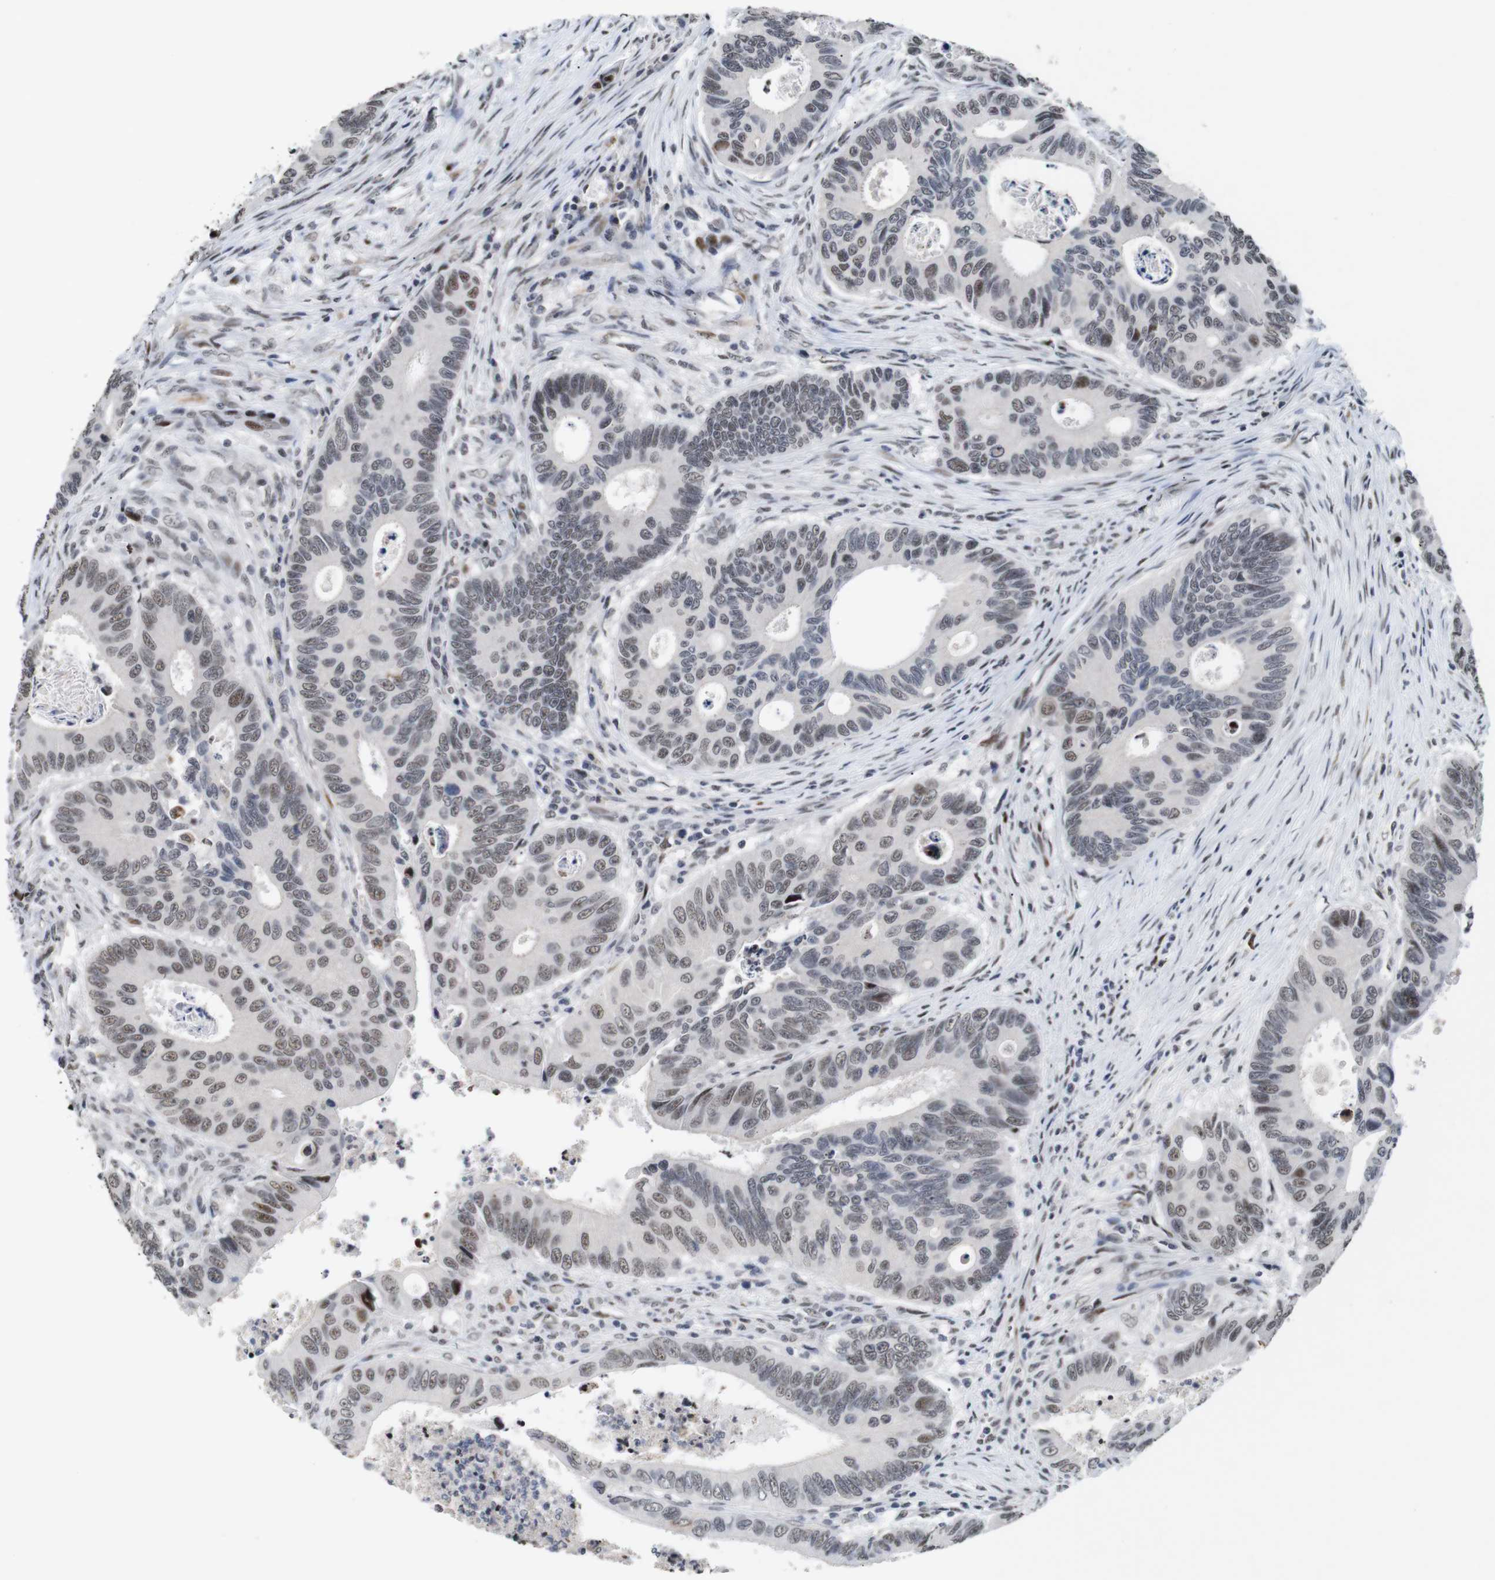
{"staining": {"intensity": "moderate", "quantity": ">75%", "location": "nuclear"}, "tissue": "colorectal cancer", "cell_type": "Tumor cells", "image_type": "cancer", "snomed": [{"axis": "morphology", "description": "Inflammation, NOS"}, {"axis": "morphology", "description": "Adenocarcinoma, NOS"}, {"axis": "topography", "description": "Colon"}], "caption": "A brown stain labels moderate nuclear expression of a protein in adenocarcinoma (colorectal) tumor cells.", "gene": "EIF4G1", "patient": {"sex": "male", "age": 72}}